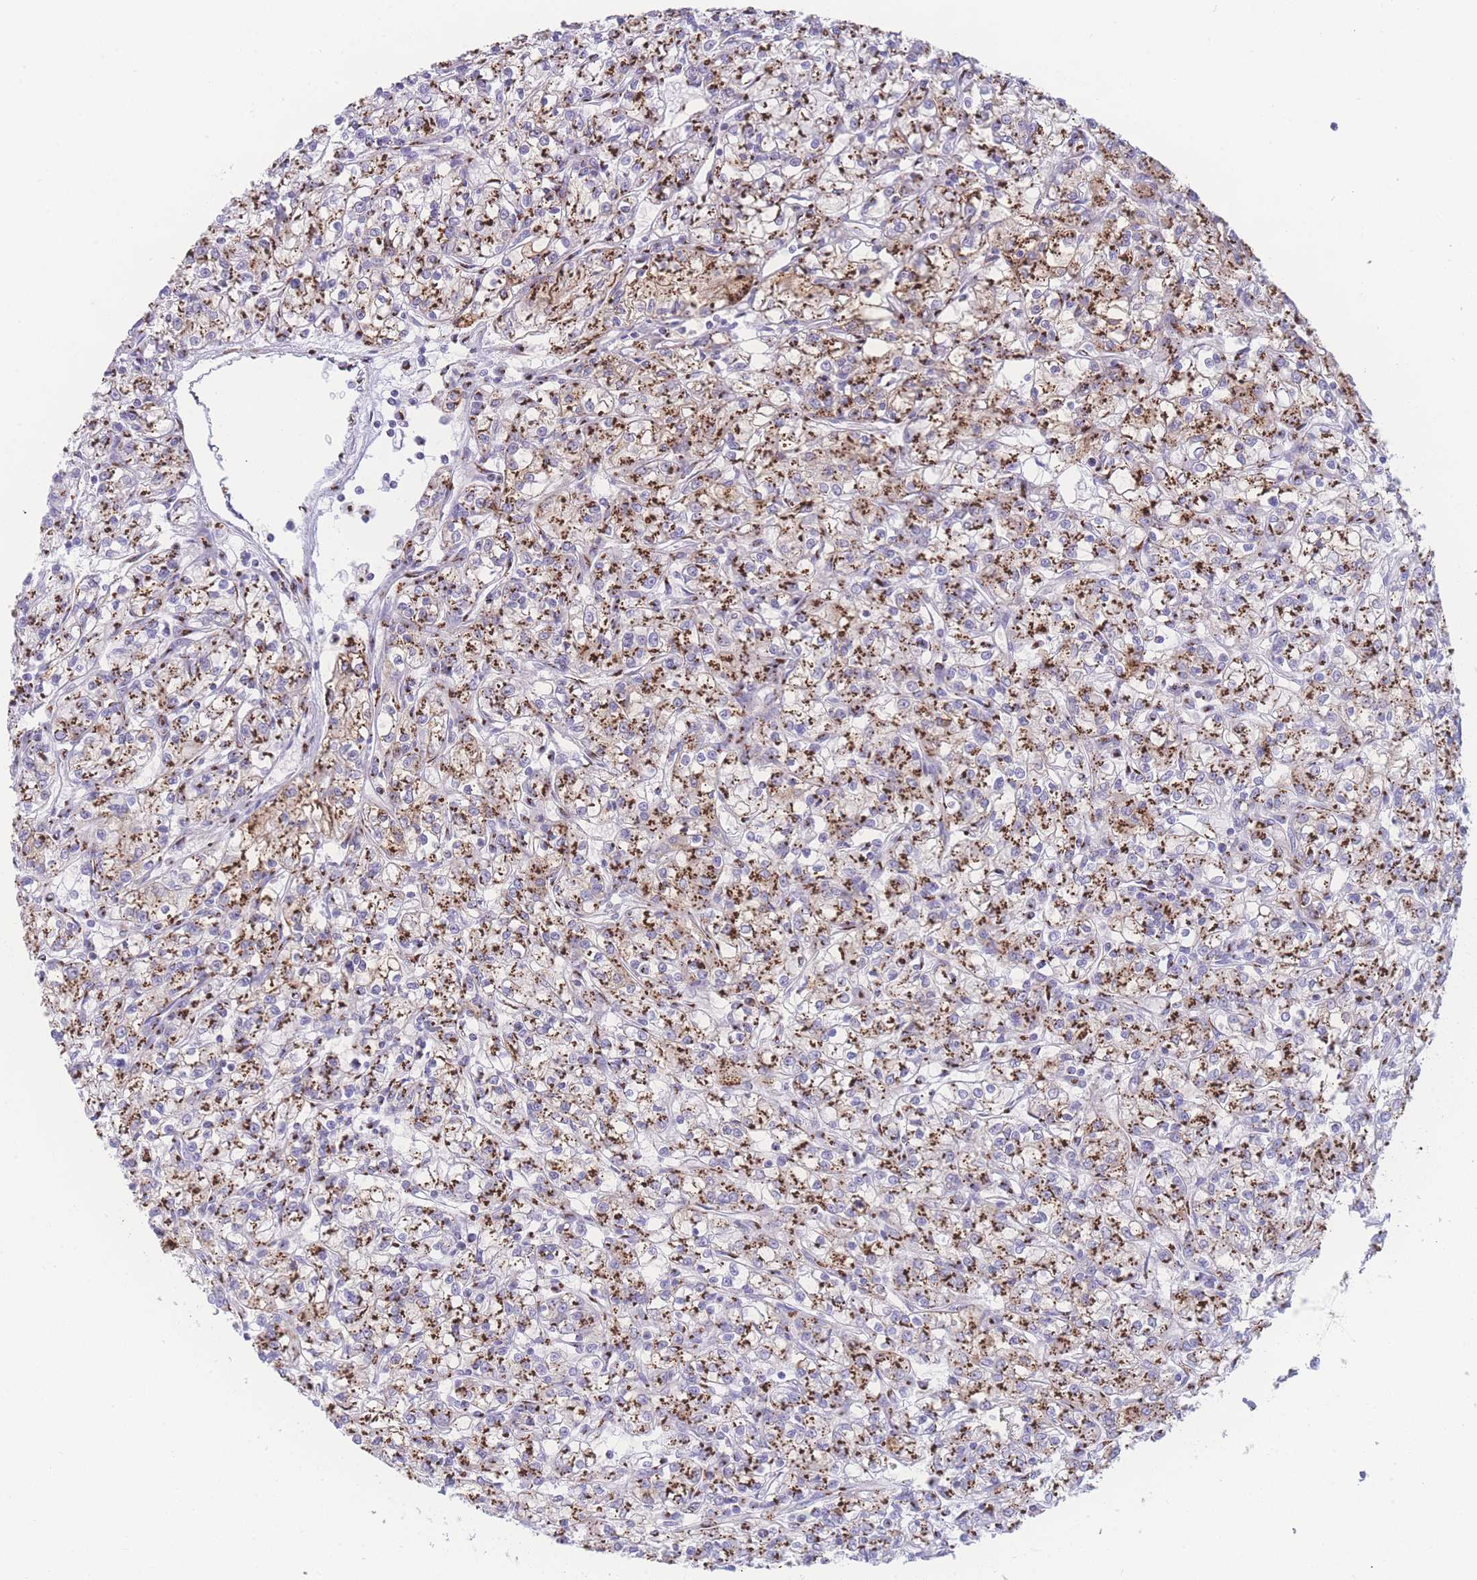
{"staining": {"intensity": "strong", "quantity": ">75%", "location": "cytoplasmic/membranous"}, "tissue": "renal cancer", "cell_type": "Tumor cells", "image_type": "cancer", "snomed": [{"axis": "morphology", "description": "Adenocarcinoma, NOS"}, {"axis": "topography", "description": "Kidney"}], "caption": "Immunohistochemical staining of human renal cancer shows high levels of strong cytoplasmic/membranous positivity in approximately >75% of tumor cells.", "gene": "GOLM2", "patient": {"sex": "female", "age": 59}}